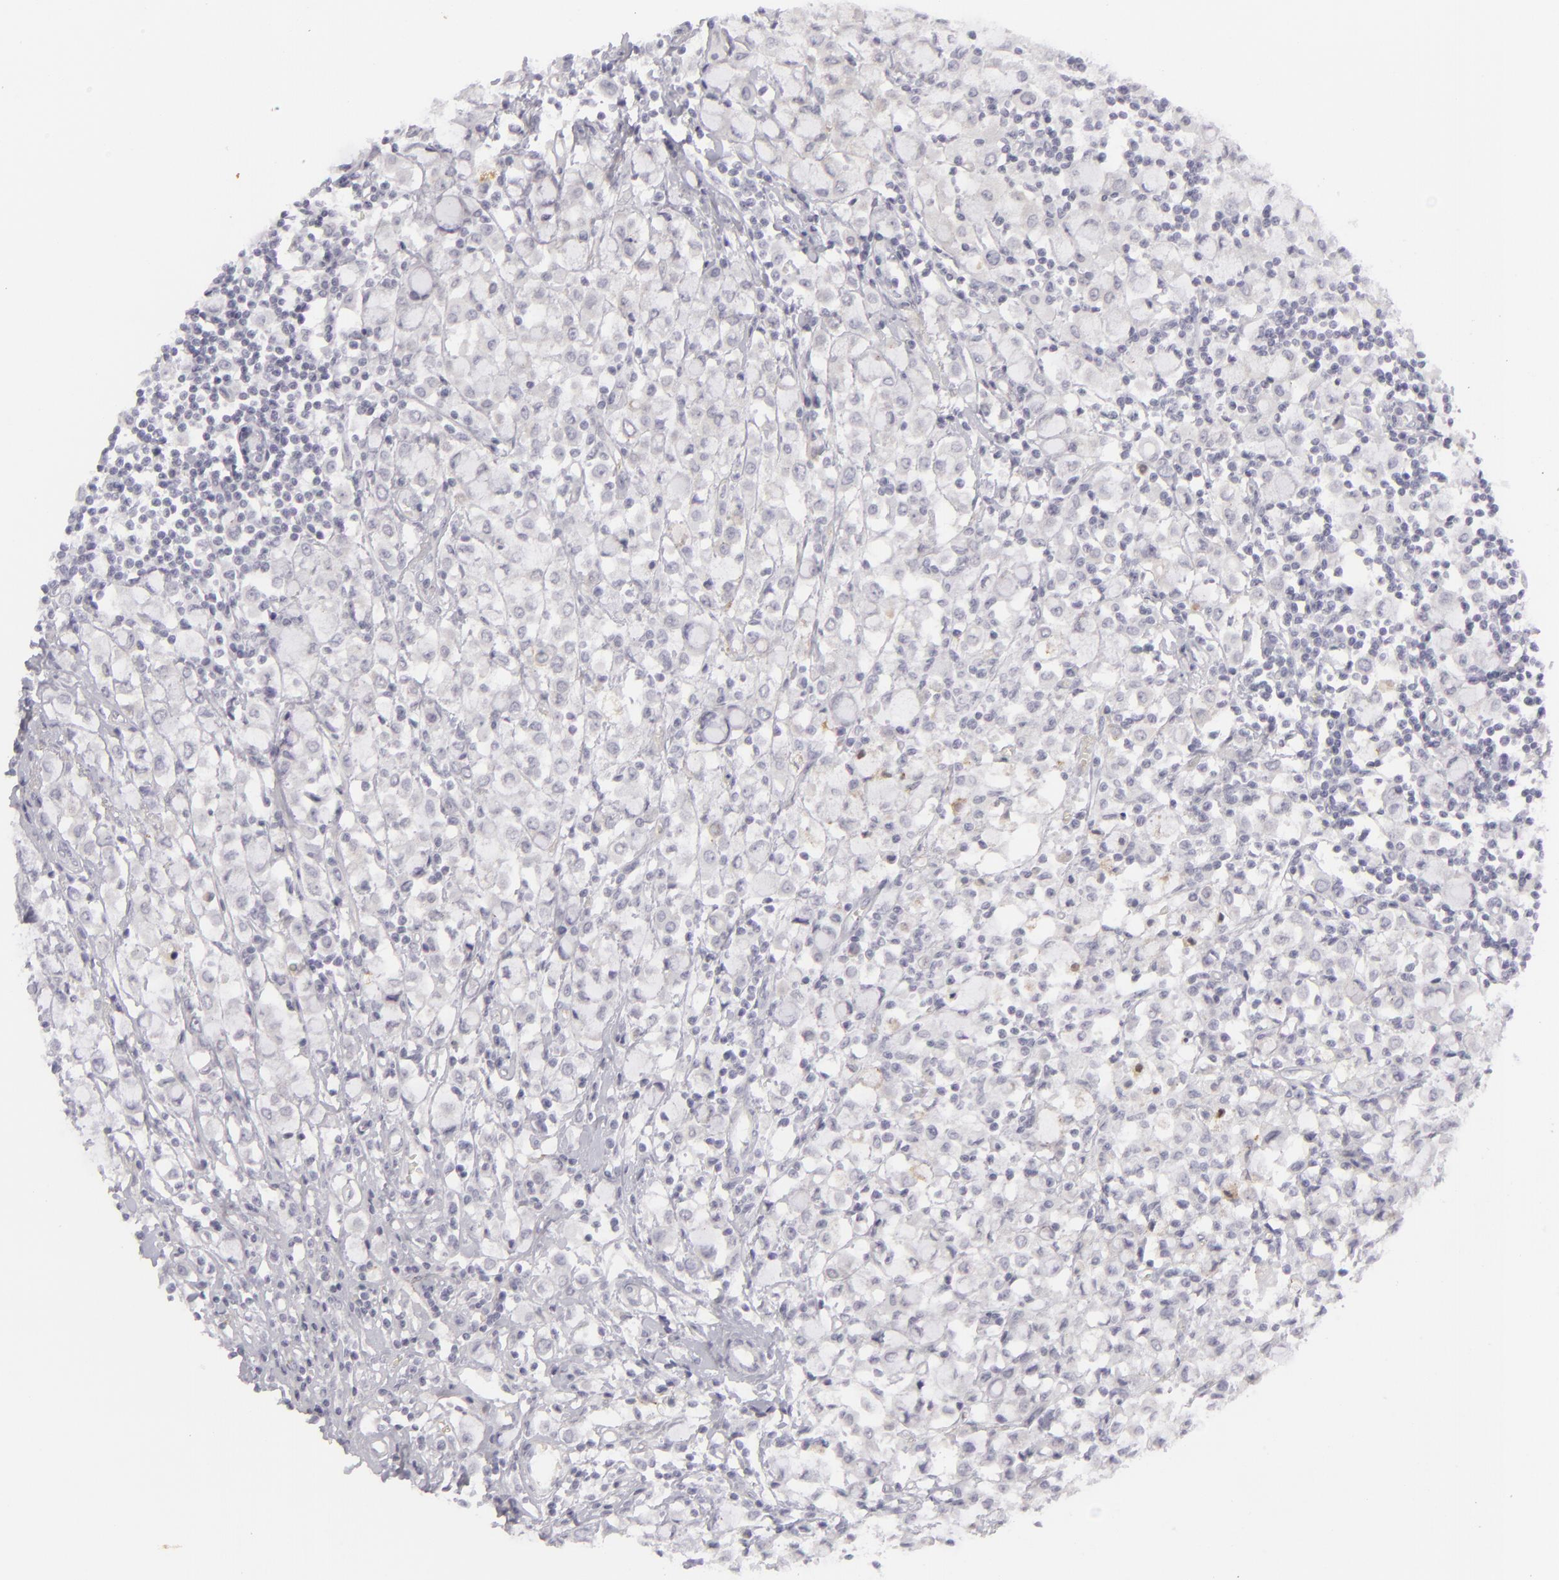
{"staining": {"intensity": "weak", "quantity": "25%-75%", "location": "cytoplasmic/membranous"}, "tissue": "breast cancer", "cell_type": "Tumor cells", "image_type": "cancer", "snomed": [{"axis": "morphology", "description": "Lobular carcinoma"}, {"axis": "topography", "description": "Breast"}], "caption": "IHC histopathology image of neoplastic tissue: human breast cancer (lobular carcinoma) stained using immunohistochemistry reveals low levels of weak protein expression localized specifically in the cytoplasmic/membranous of tumor cells, appearing as a cytoplasmic/membranous brown color.", "gene": "JUP", "patient": {"sex": "female", "age": 85}}